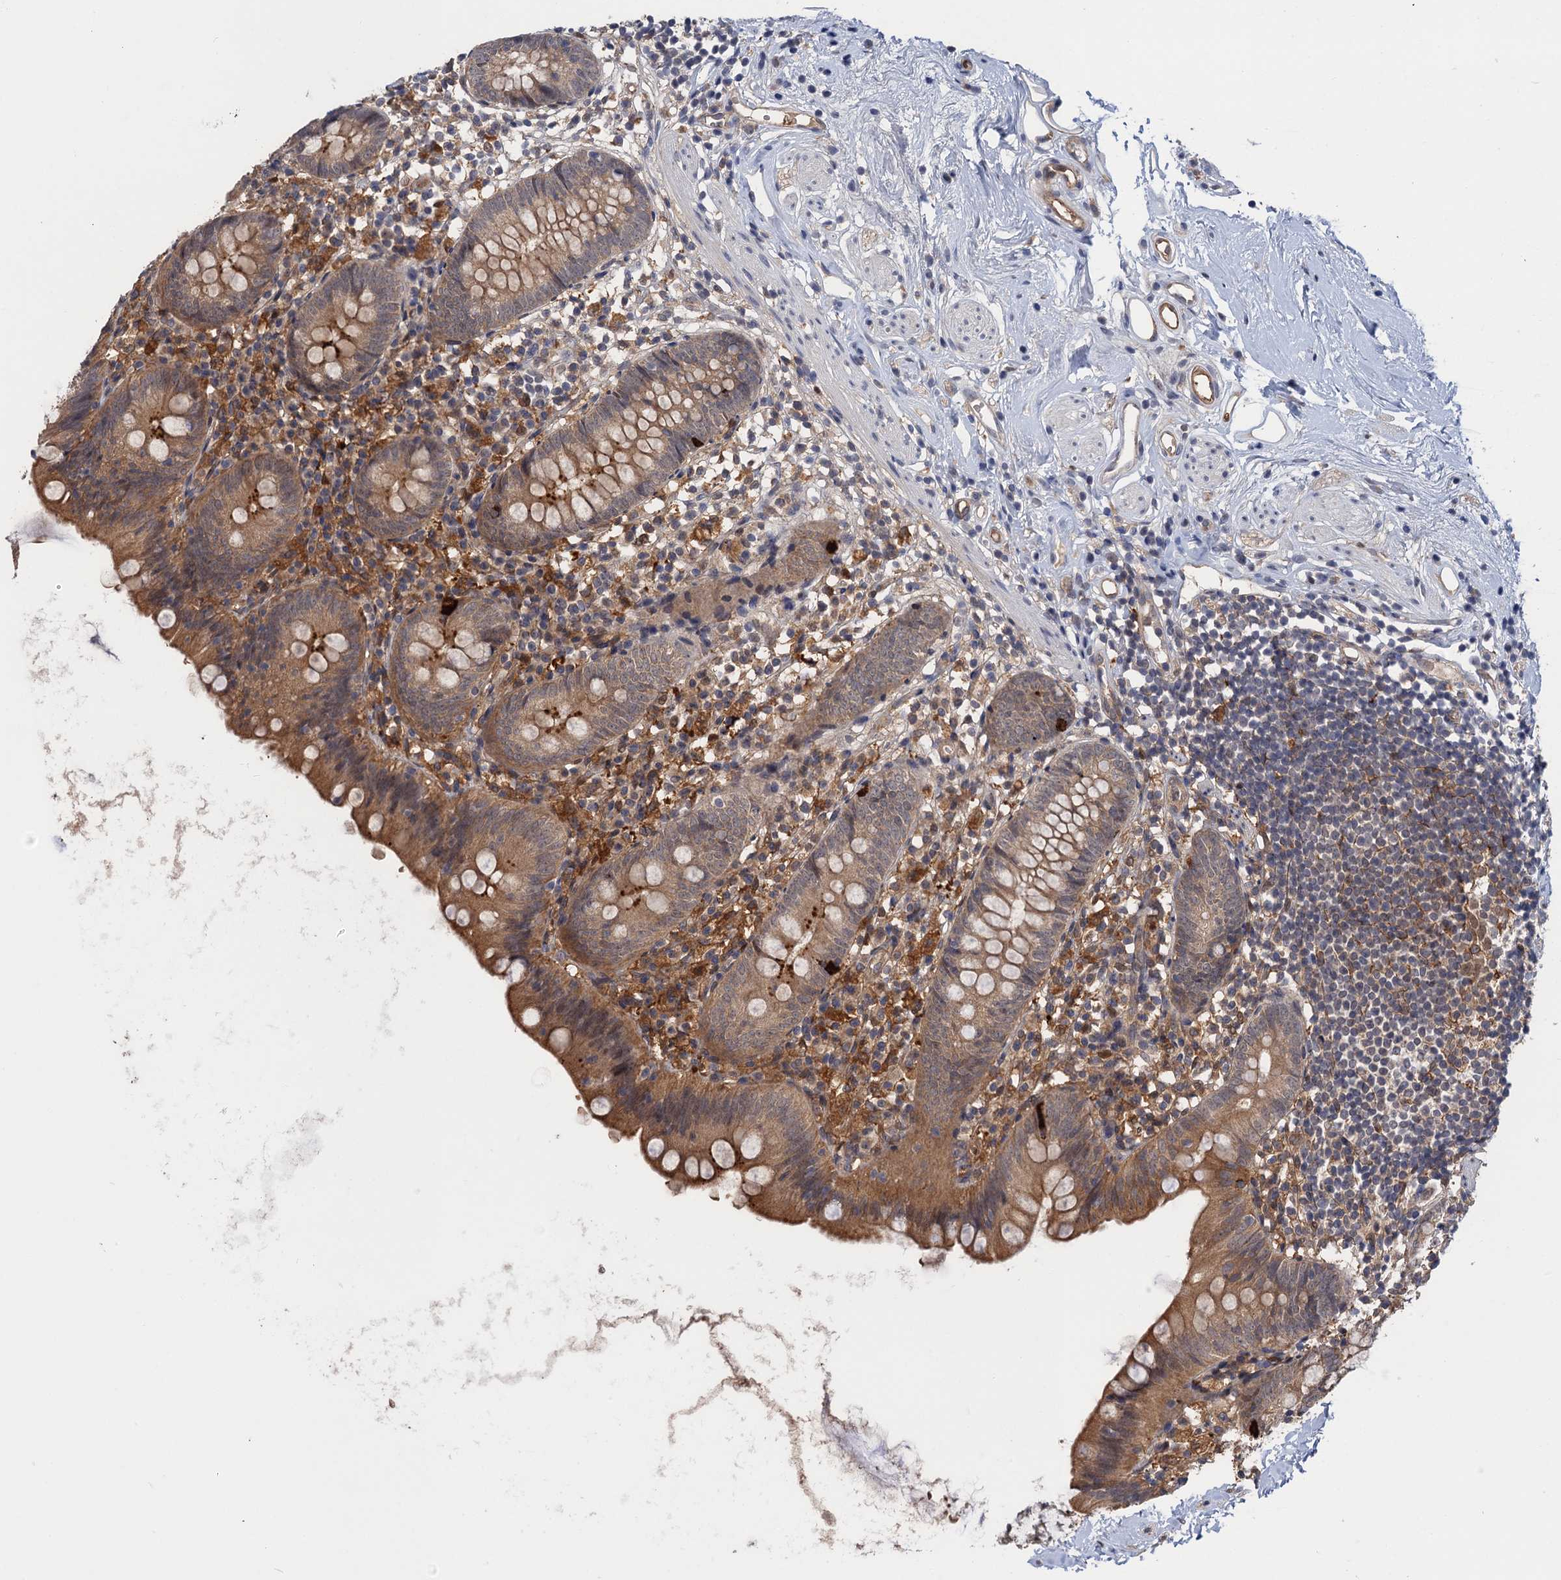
{"staining": {"intensity": "moderate", "quantity": ">75%", "location": "cytoplasmic/membranous"}, "tissue": "appendix", "cell_type": "Glandular cells", "image_type": "normal", "snomed": [{"axis": "morphology", "description": "Normal tissue, NOS"}, {"axis": "topography", "description": "Appendix"}], "caption": "Immunohistochemical staining of benign appendix exhibits >75% levels of moderate cytoplasmic/membranous protein staining in approximately >75% of glandular cells. The staining is performed using DAB (3,3'-diaminobenzidine) brown chromogen to label protein expression. The nuclei are counter-stained blue using hematoxylin.", "gene": "NEK8", "patient": {"sex": "female", "age": 62}}